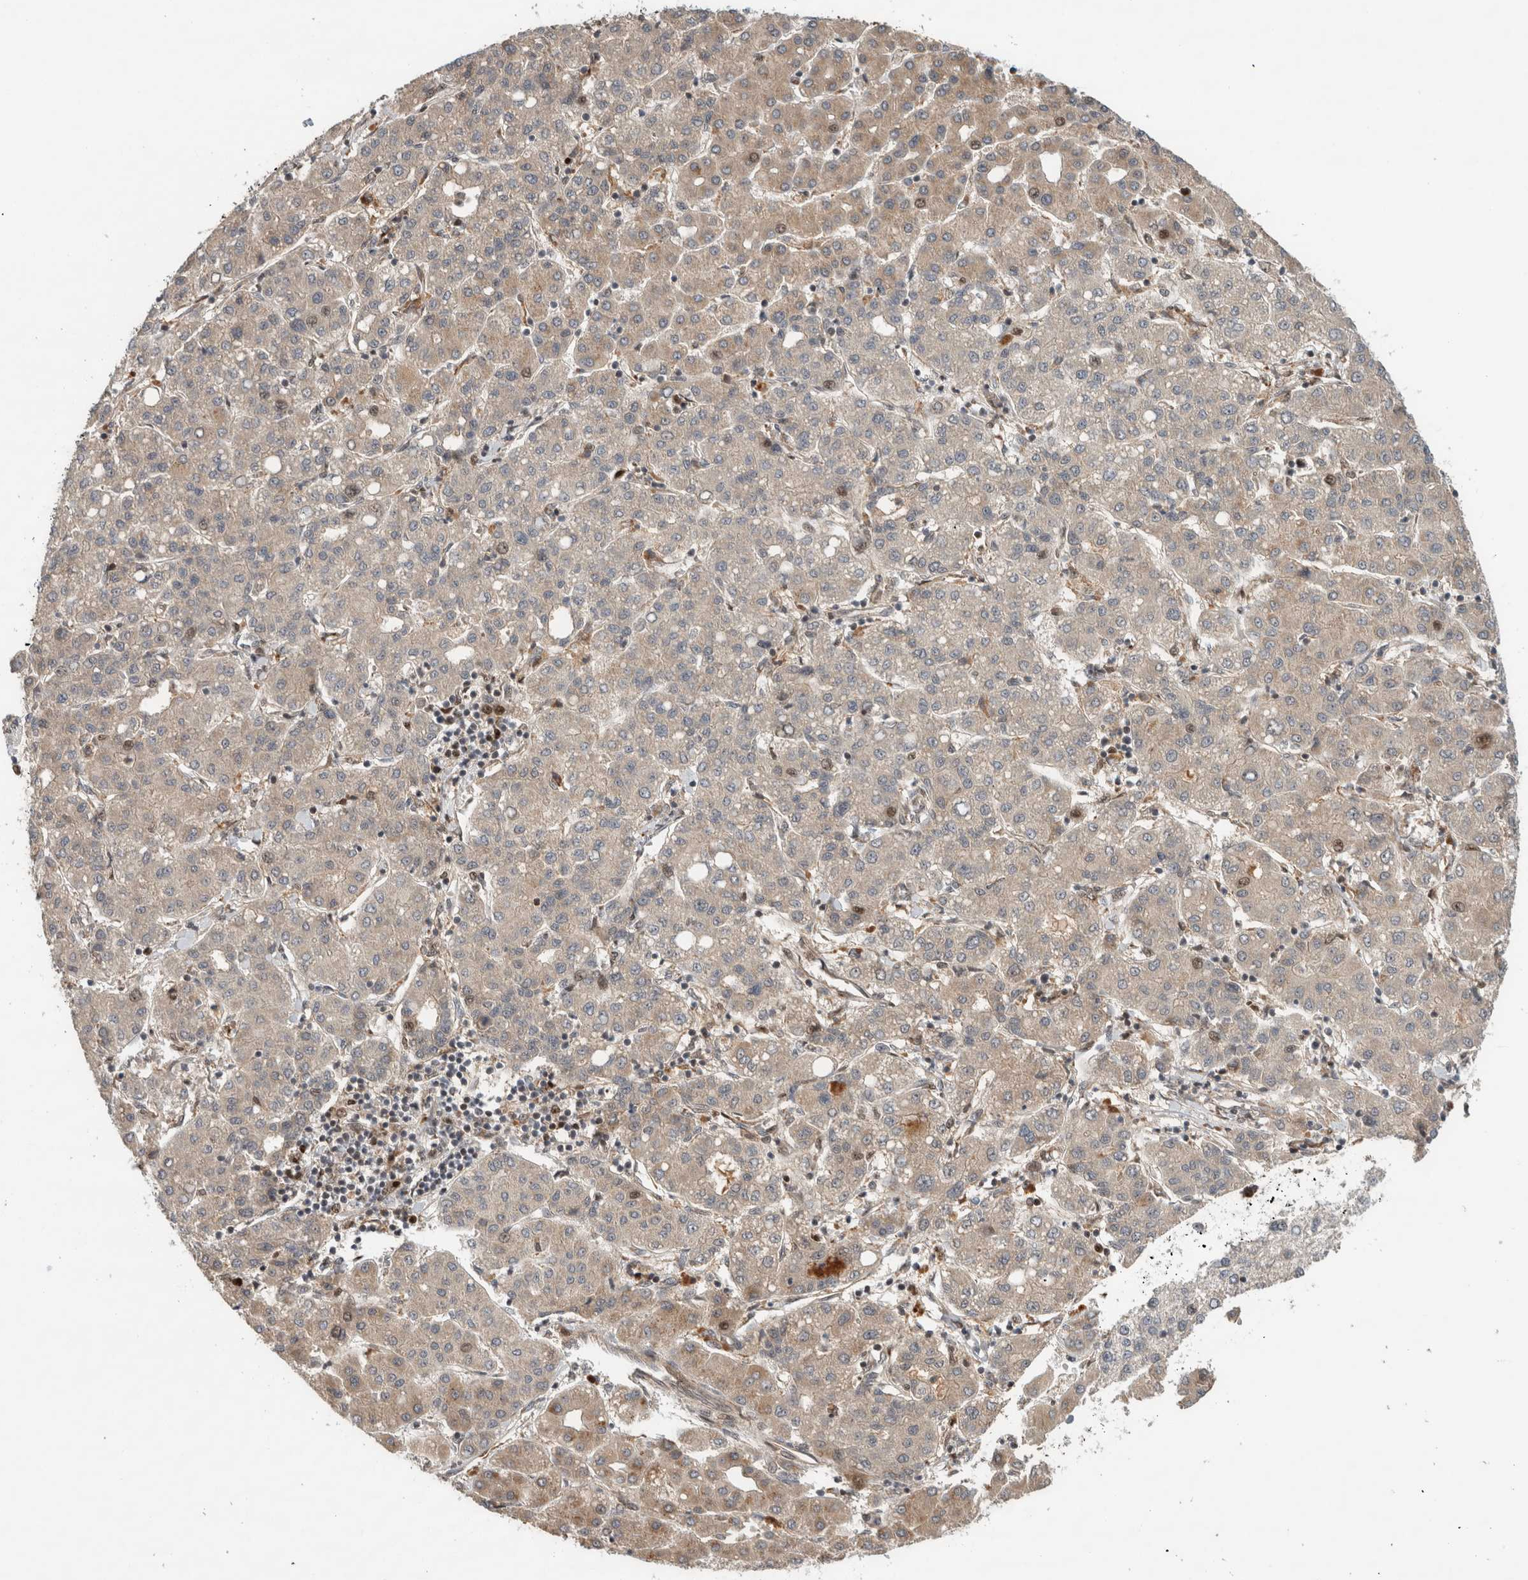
{"staining": {"intensity": "moderate", "quantity": ">75%", "location": "cytoplasmic/membranous"}, "tissue": "liver cancer", "cell_type": "Tumor cells", "image_type": "cancer", "snomed": [{"axis": "morphology", "description": "Carcinoma, Hepatocellular, NOS"}, {"axis": "topography", "description": "Liver"}], "caption": "Immunohistochemical staining of human liver hepatocellular carcinoma shows medium levels of moderate cytoplasmic/membranous positivity in approximately >75% of tumor cells.", "gene": "INSRR", "patient": {"sex": "male", "age": 65}}